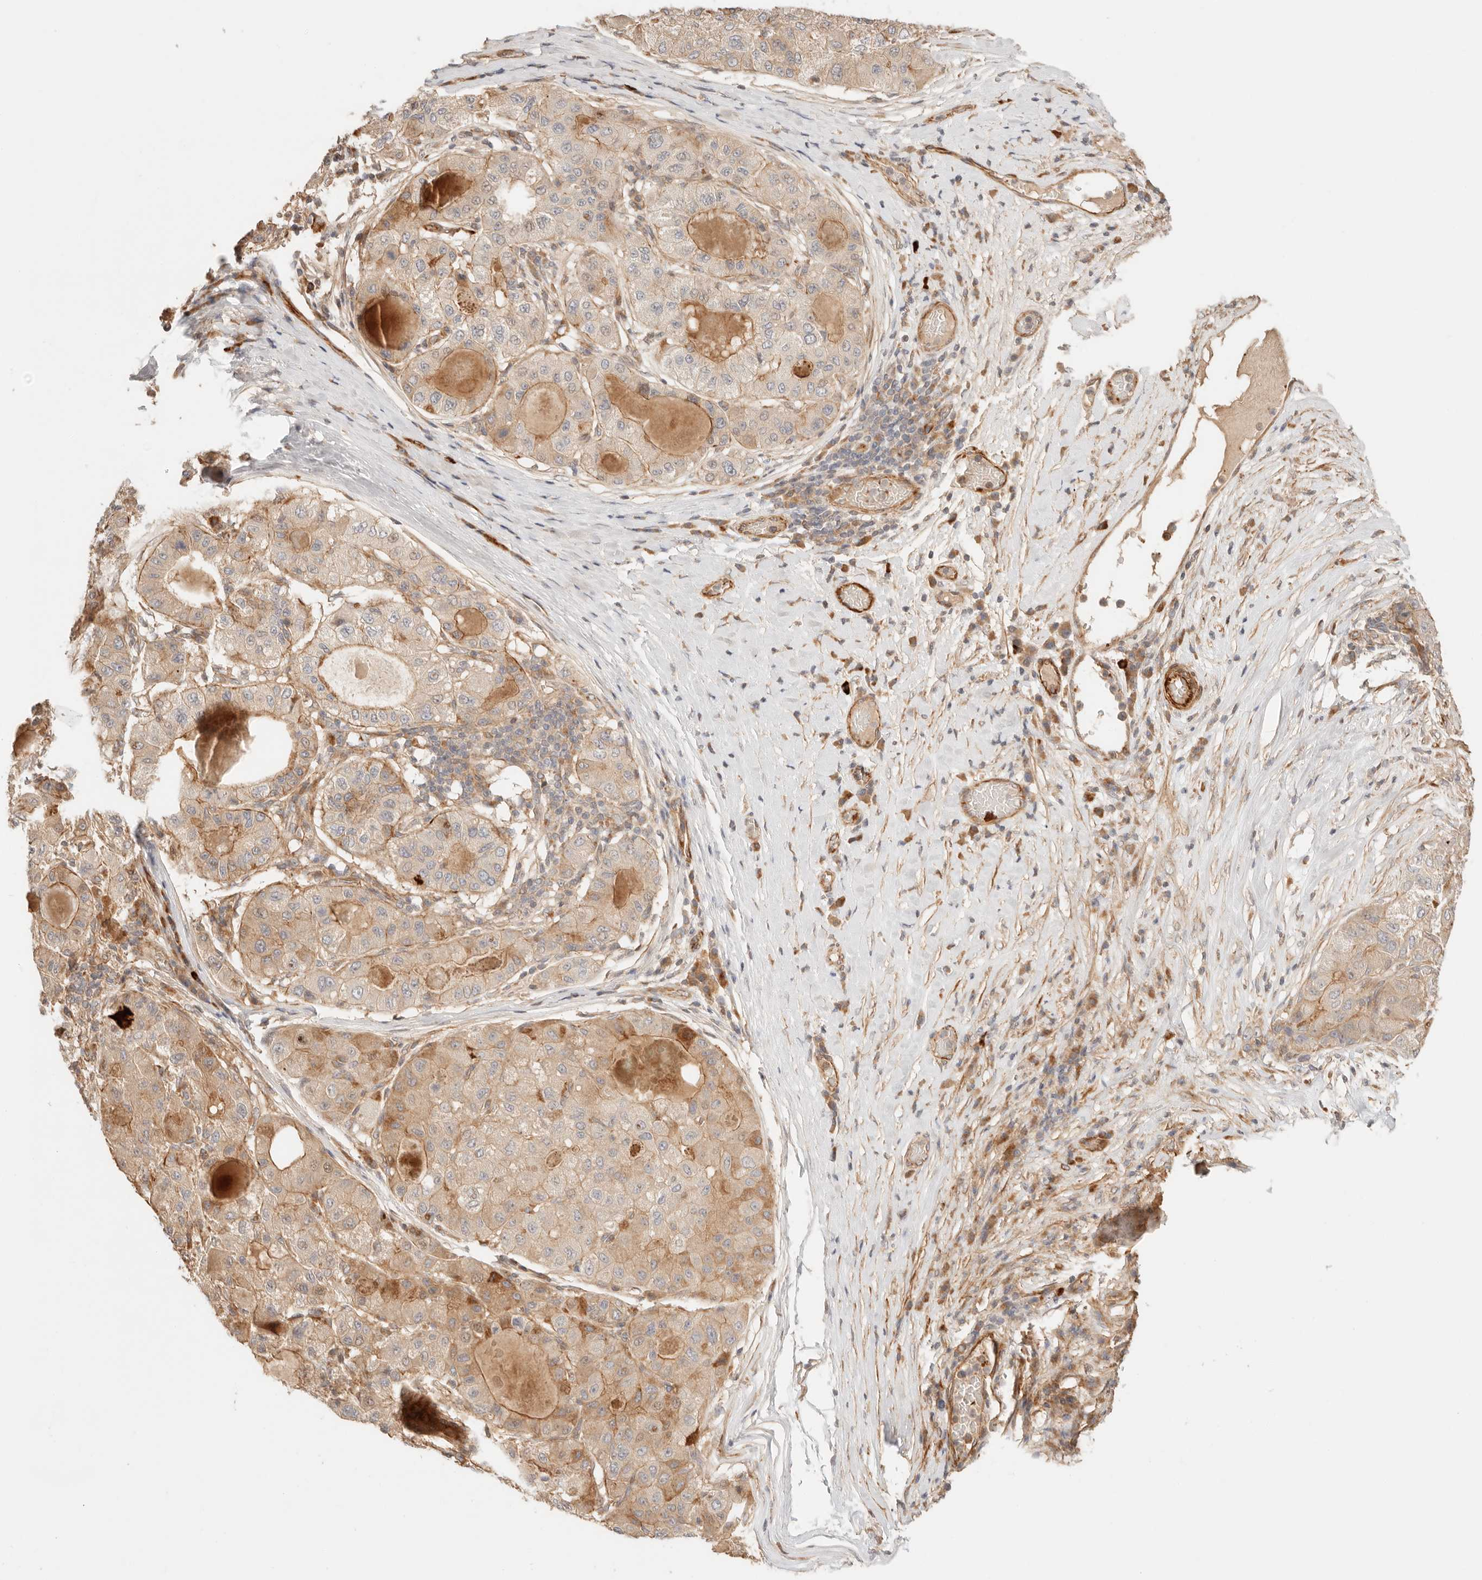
{"staining": {"intensity": "moderate", "quantity": ">75%", "location": "cytoplasmic/membranous"}, "tissue": "liver cancer", "cell_type": "Tumor cells", "image_type": "cancer", "snomed": [{"axis": "morphology", "description": "Carcinoma, Hepatocellular, NOS"}, {"axis": "topography", "description": "Liver"}], "caption": "Tumor cells demonstrate medium levels of moderate cytoplasmic/membranous staining in about >75% of cells in human liver cancer. (DAB (3,3'-diaminobenzidine) = brown stain, brightfield microscopy at high magnification).", "gene": "IL1R2", "patient": {"sex": "male", "age": 80}}